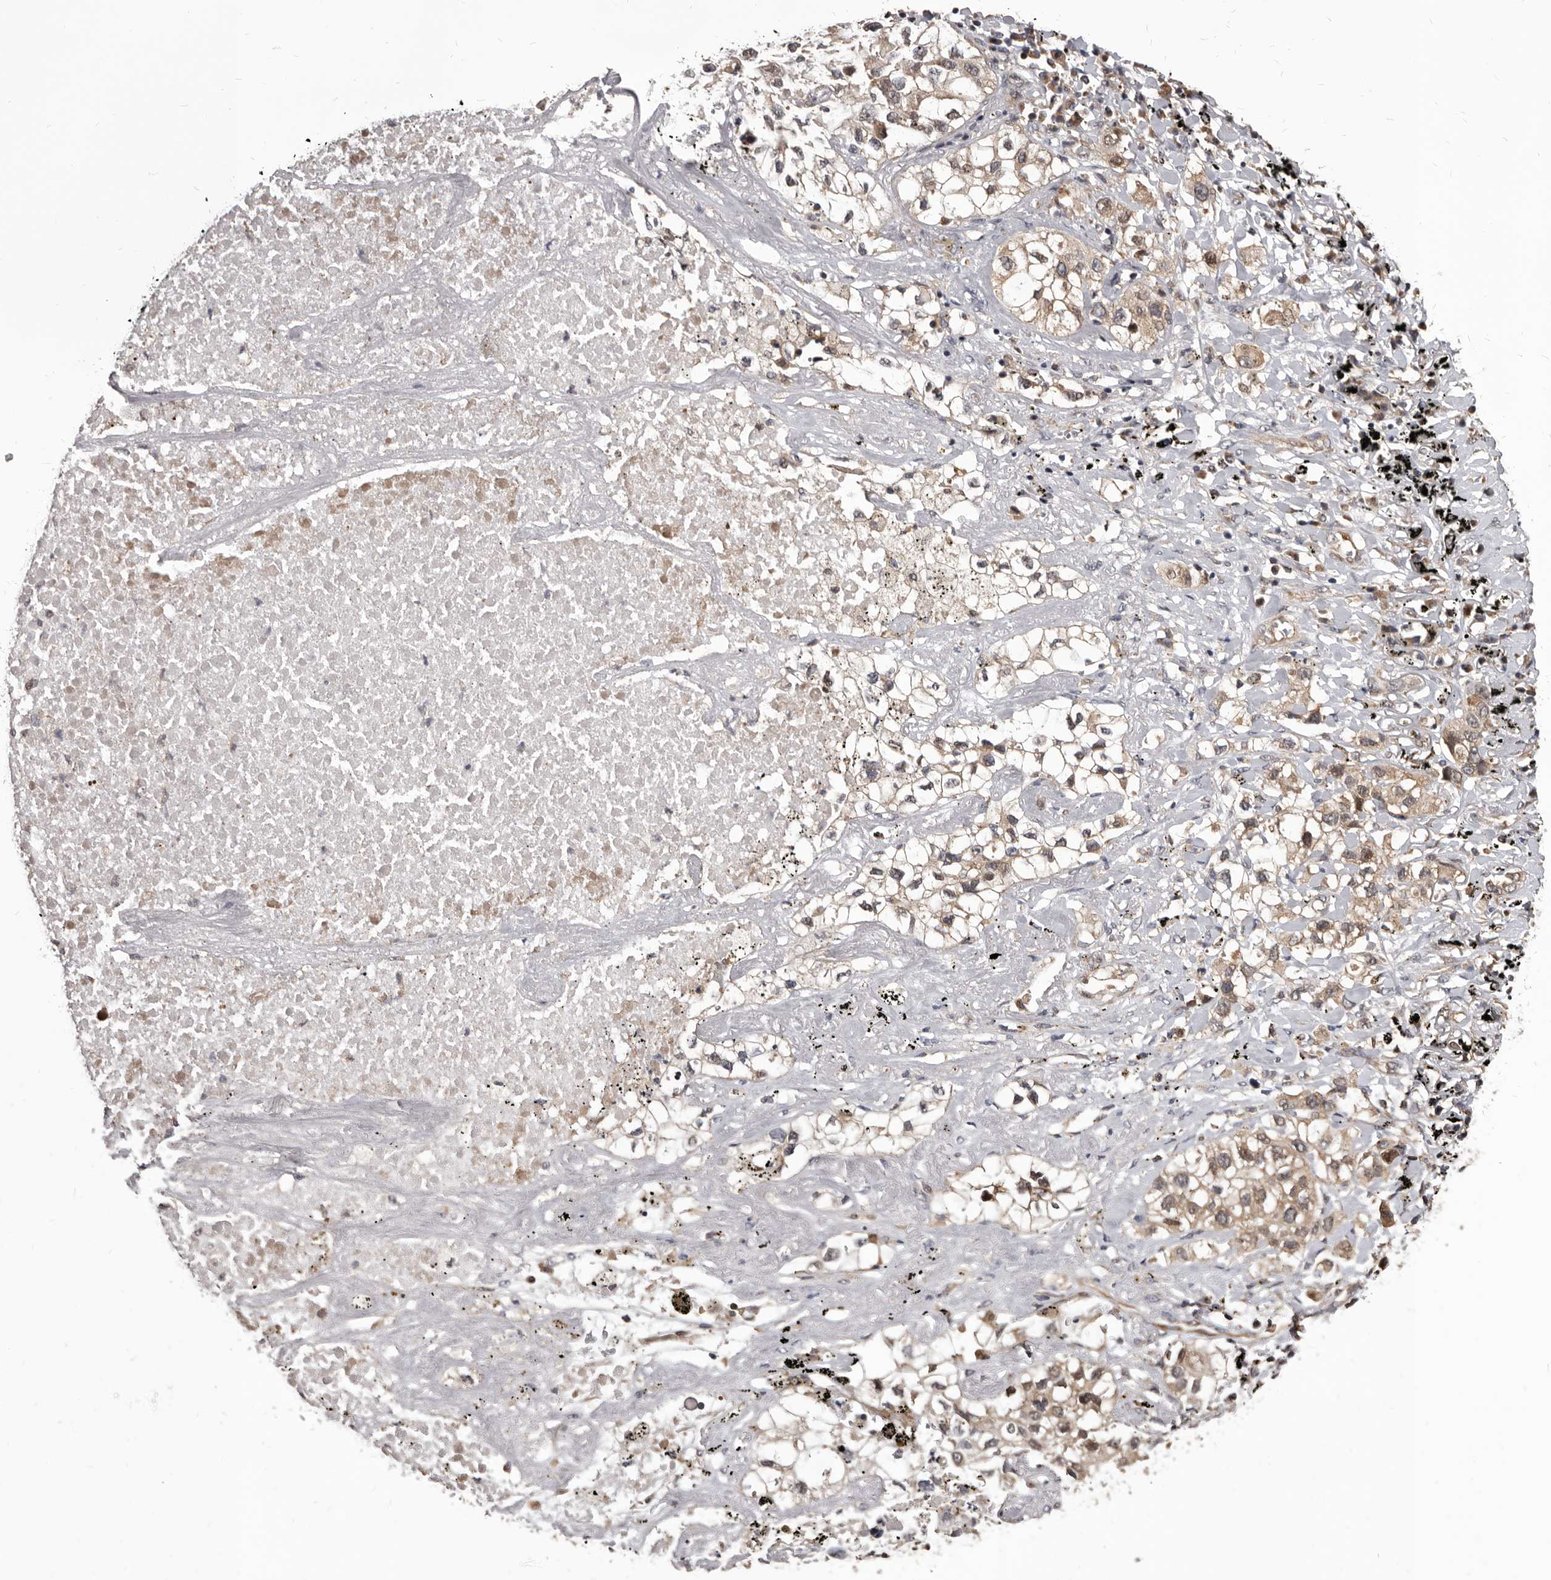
{"staining": {"intensity": "weak", "quantity": ">75%", "location": "cytoplasmic/membranous,nuclear"}, "tissue": "lung cancer", "cell_type": "Tumor cells", "image_type": "cancer", "snomed": [{"axis": "morphology", "description": "Adenocarcinoma, NOS"}, {"axis": "topography", "description": "Lung"}], "caption": "Tumor cells demonstrate low levels of weak cytoplasmic/membranous and nuclear expression in approximately >75% of cells in lung cancer. The staining is performed using DAB brown chromogen to label protein expression. The nuclei are counter-stained blue using hematoxylin.", "gene": "MAP3K14", "patient": {"sex": "male", "age": 63}}